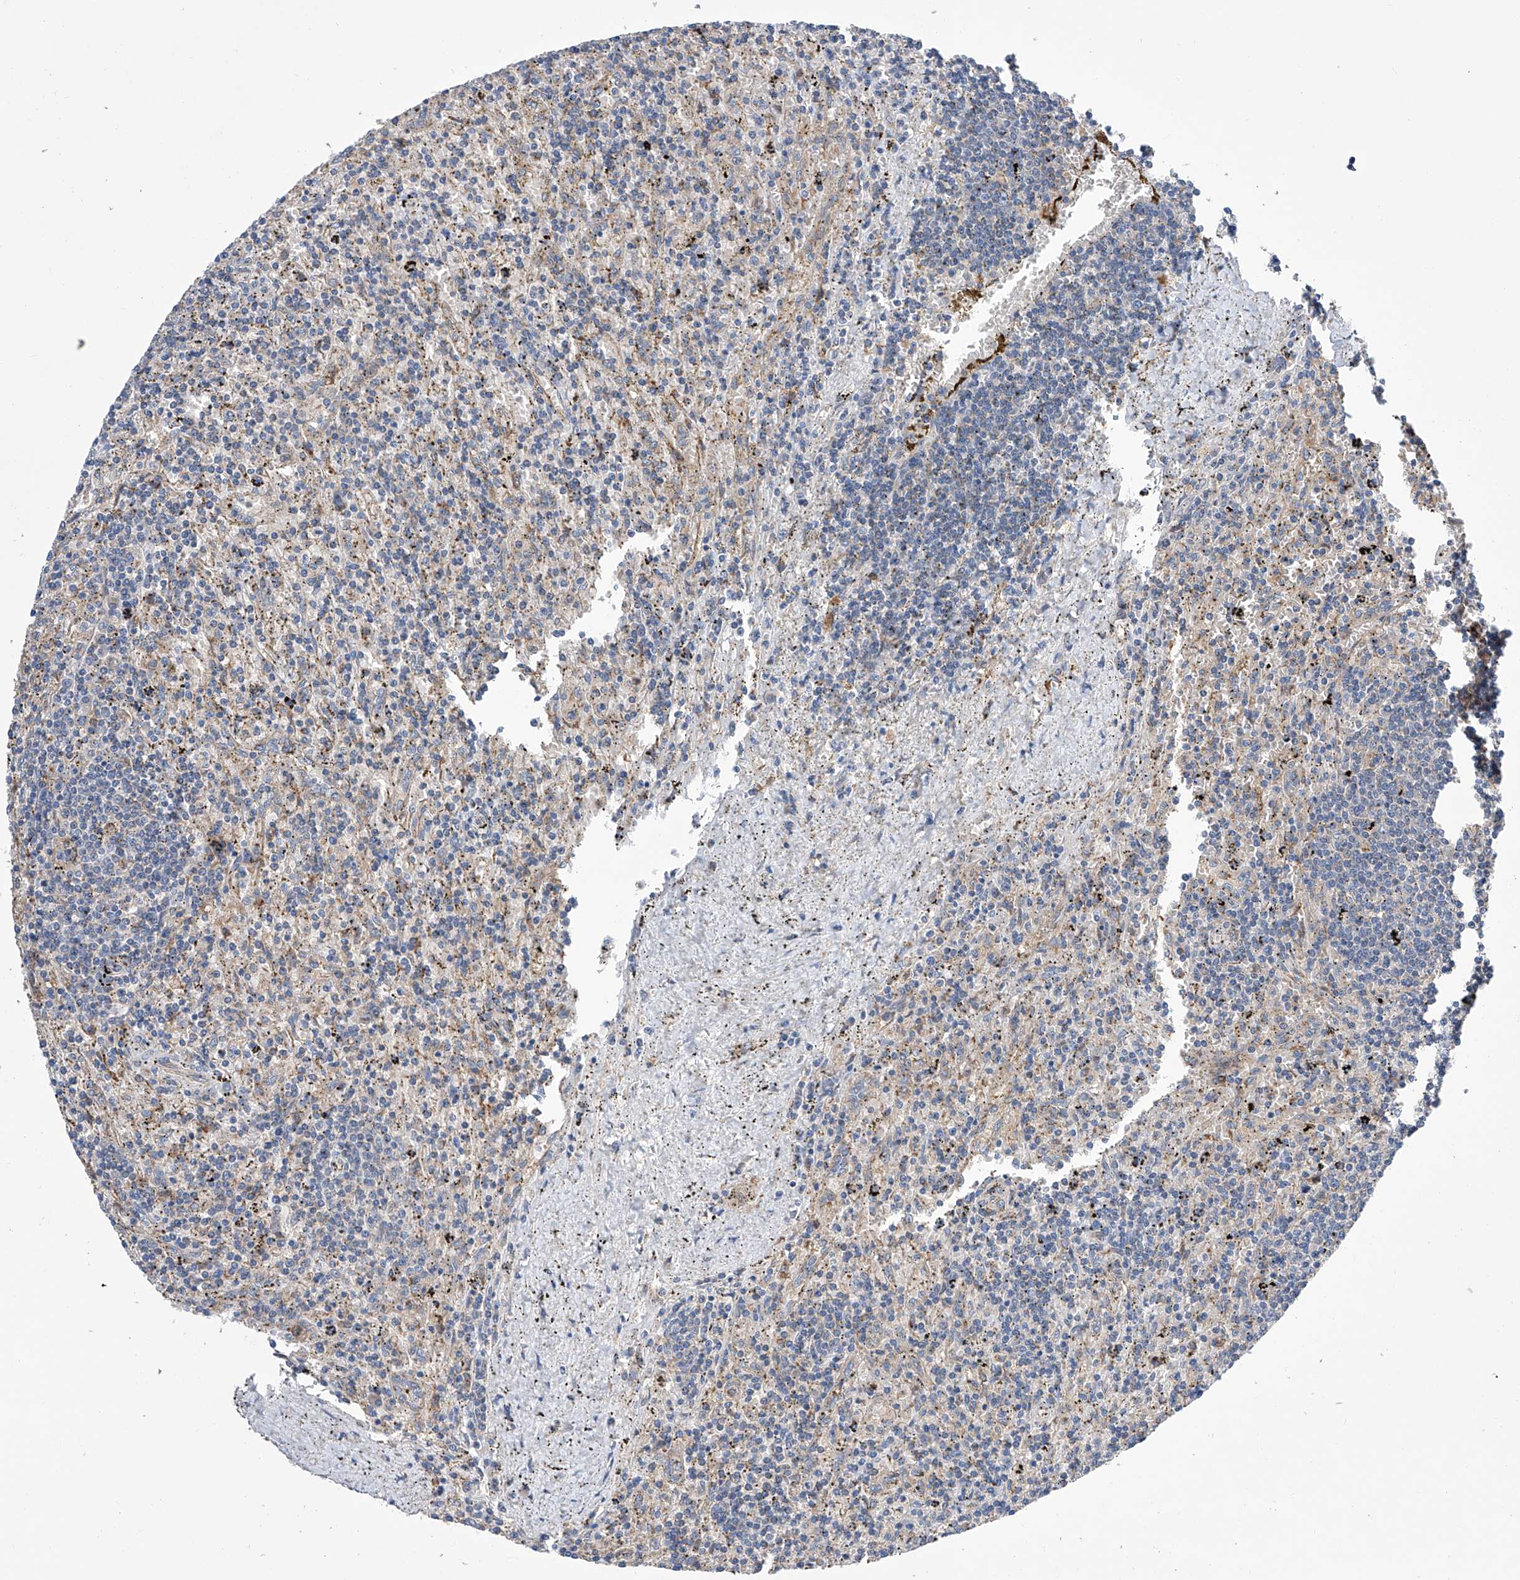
{"staining": {"intensity": "negative", "quantity": "none", "location": "none"}, "tissue": "lymphoma", "cell_type": "Tumor cells", "image_type": "cancer", "snomed": [{"axis": "morphology", "description": "Malignant lymphoma, non-Hodgkin's type, Low grade"}, {"axis": "topography", "description": "Spleen"}], "caption": "Immunohistochemistry of lymphoma reveals no expression in tumor cells.", "gene": "SPATA20", "patient": {"sex": "male", "age": 76}}